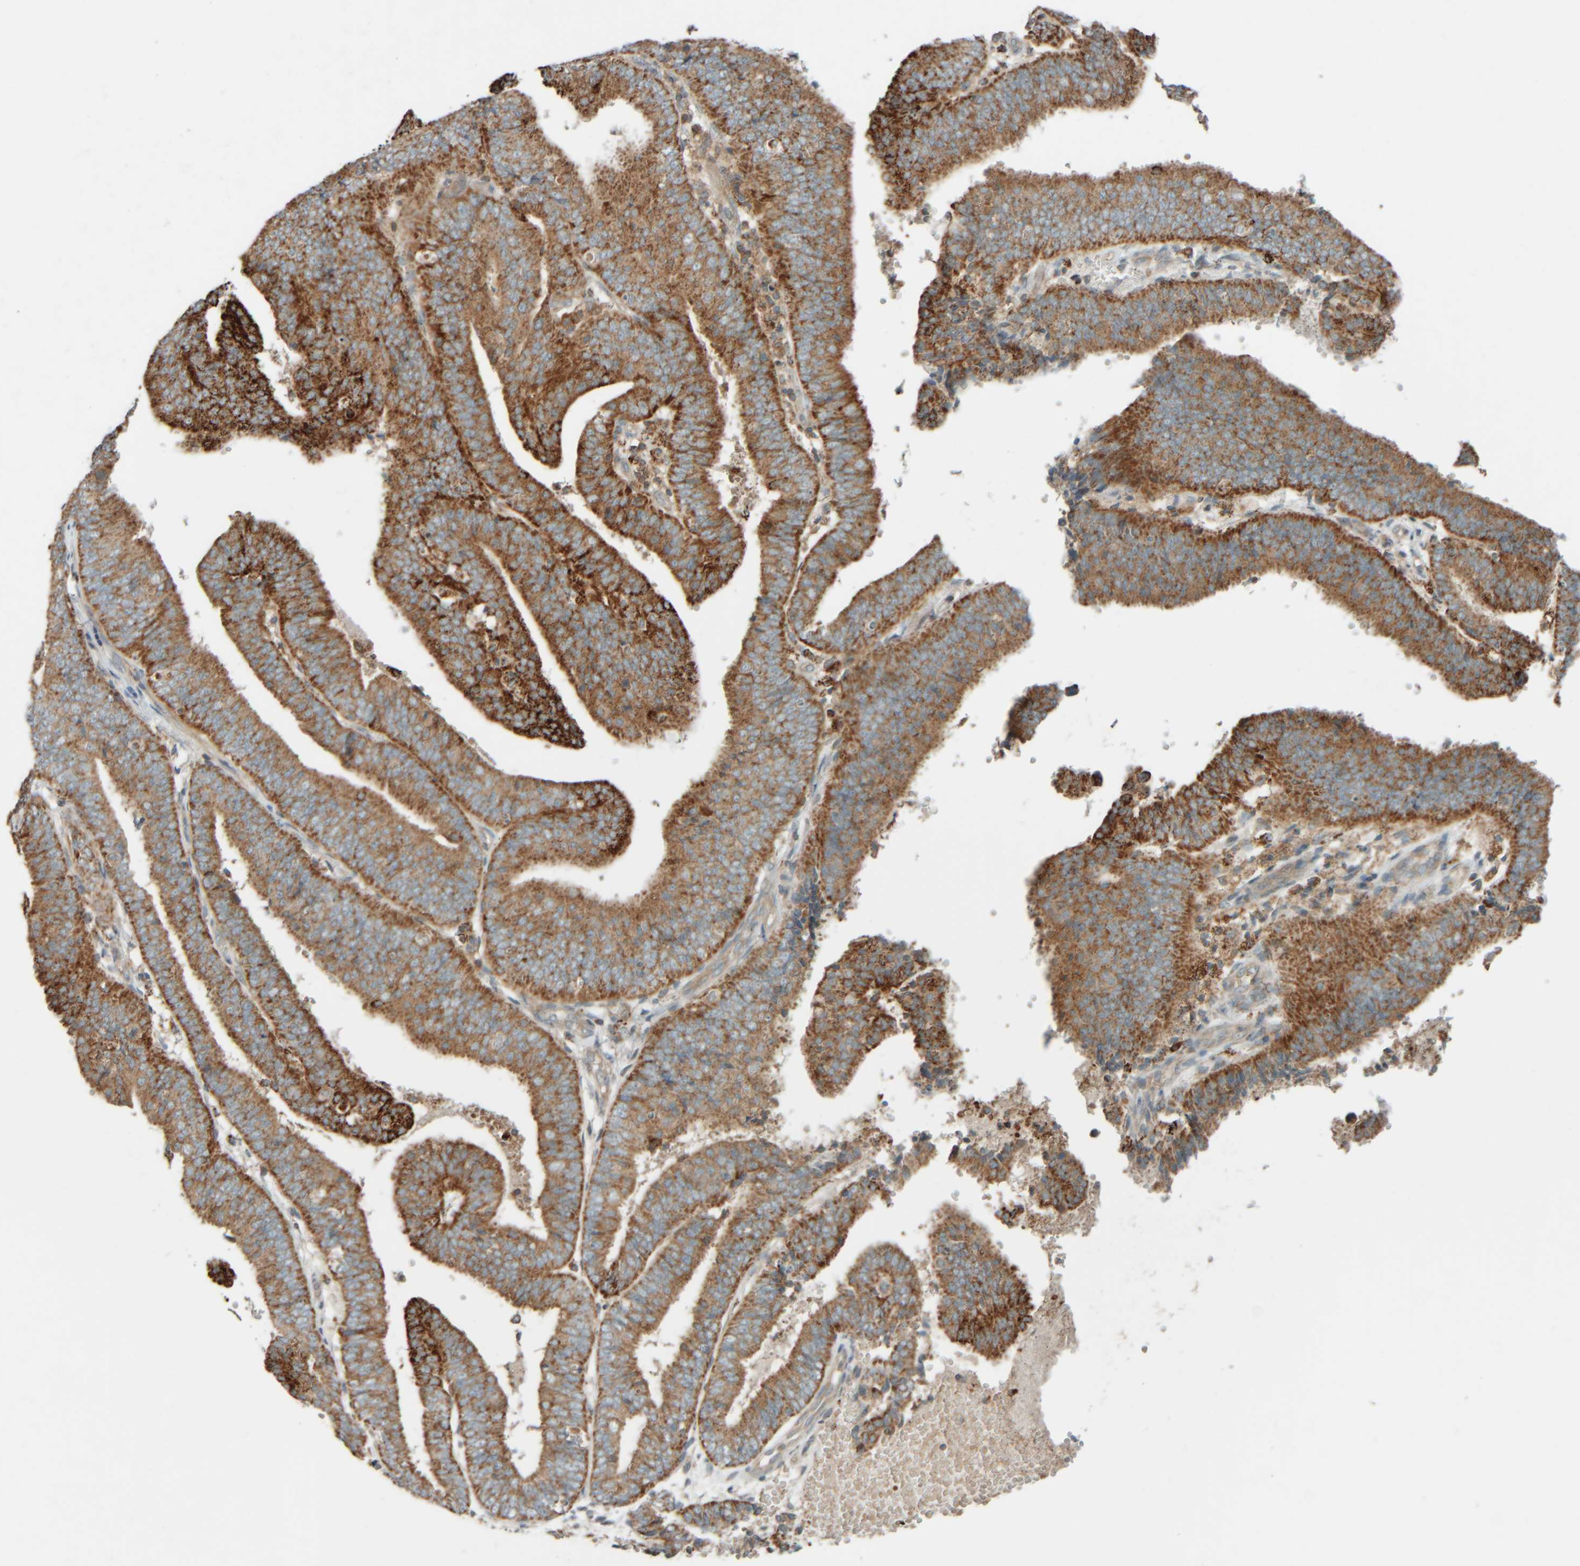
{"staining": {"intensity": "strong", "quantity": ">75%", "location": "cytoplasmic/membranous"}, "tissue": "endometrial cancer", "cell_type": "Tumor cells", "image_type": "cancer", "snomed": [{"axis": "morphology", "description": "Adenocarcinoma, NOS"}, {"axis": "topography", "description": "Endometrium"}], "caption": "Protein expression analysis of human adenocarcinoma (endometrial) reveals strong cytoplasmic/membranous positivity in about >75% of tumor cells.", "gene": "SPAG5", "patient": {"sex": "female", "age": 63}}